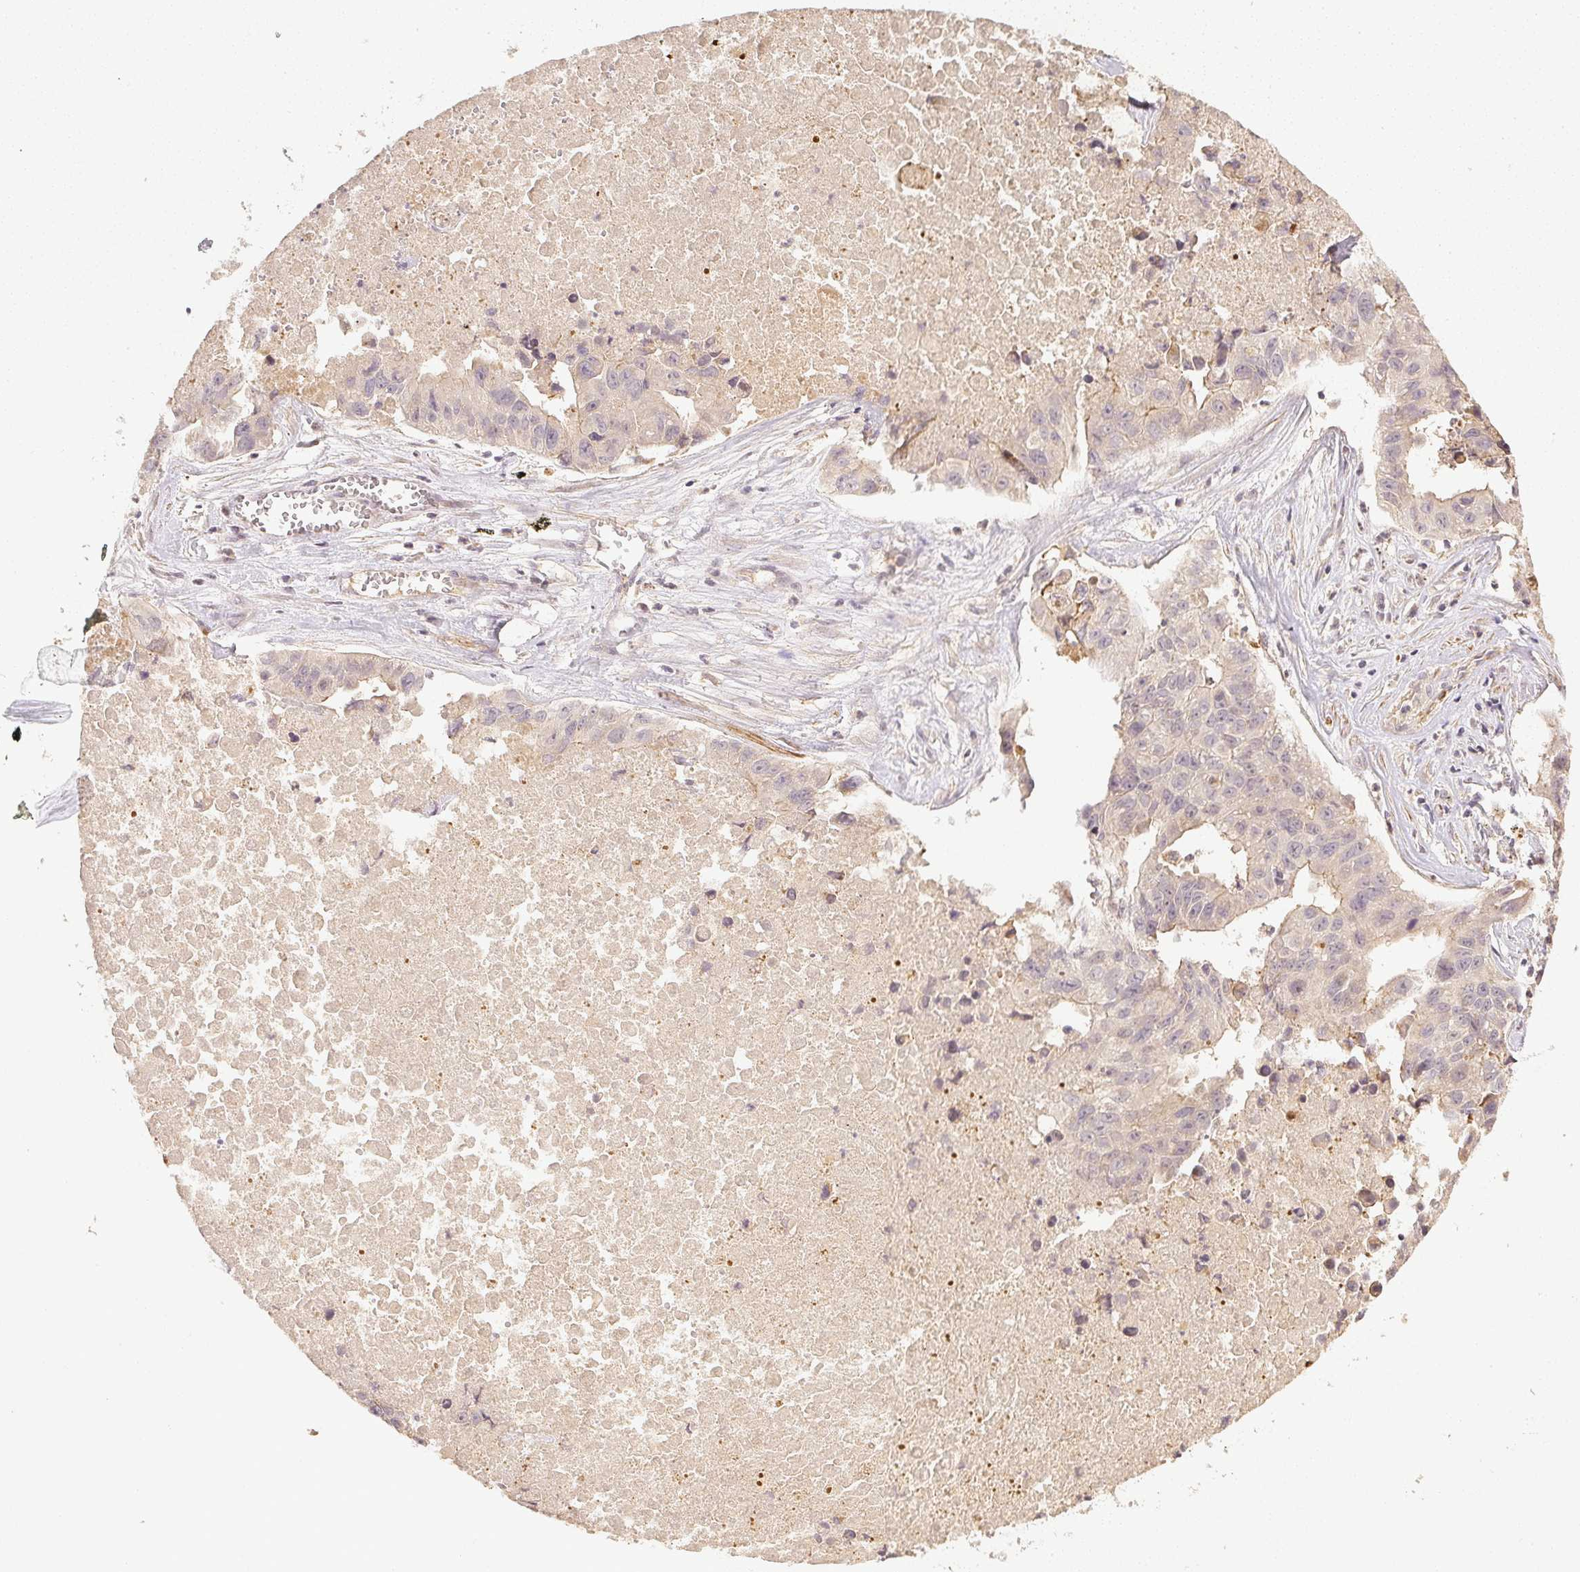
{"staining": {"intensity": "negative", "quantity": "none", "location": "none"}, "tissue": "lung cancer", "cell_type": "Tumor cells", "image_type": "cancer", "snomed": [{"axis": "morphology", "description": "Adenocarcinoma, NOS"}, {"axis": "topography", "description": "Lymph node"}, {"axis": "topography", "description": "Lung"}], "caption": "Immunohistochemical staining of human lung cancer demonstrates no significant staining in tumor cells. (Brightfield microscopy of DAB IHC at high magnification).", "gene": "SERPINE1", "patient": {"sex": "male", "age": 64}}